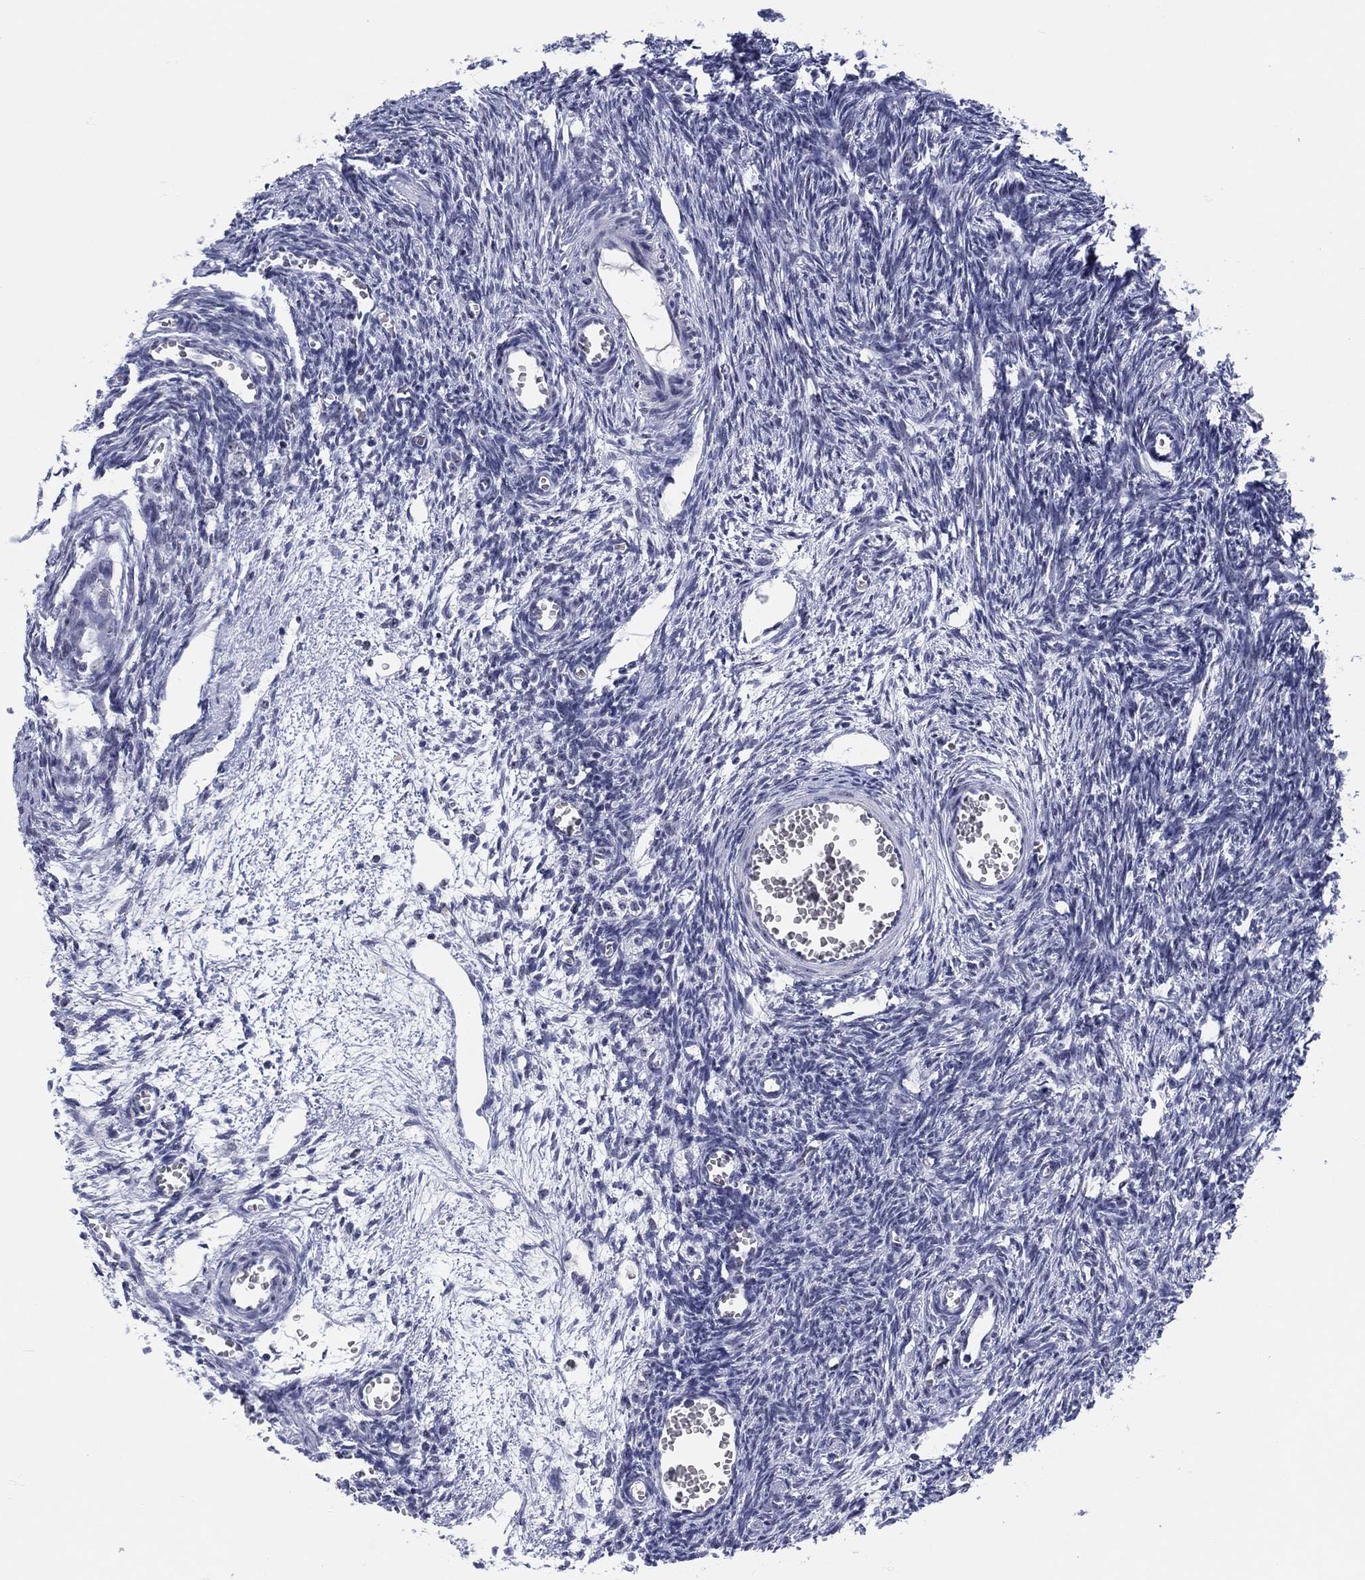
{"staining": {"intensity": "negative", "quantity": "none", "location": "none"}, "tissue": "ovary", "cell_type": "Ovarian stroma cells", "image_type": "normal", "snomed": [{"axis": "morphology", "description": "Normal tissue, NOS"}, {"axis": "topography", "description": "Ovary"}], "caption": "A micrograph of human ovary is negative for staining in ovarian stroma cells. (Immunohistochemistry (ihc), brightfield microscopy, high magnification).", "gene": "MAPK8IP1", "patient": {"sex": "female", "age": 27}}